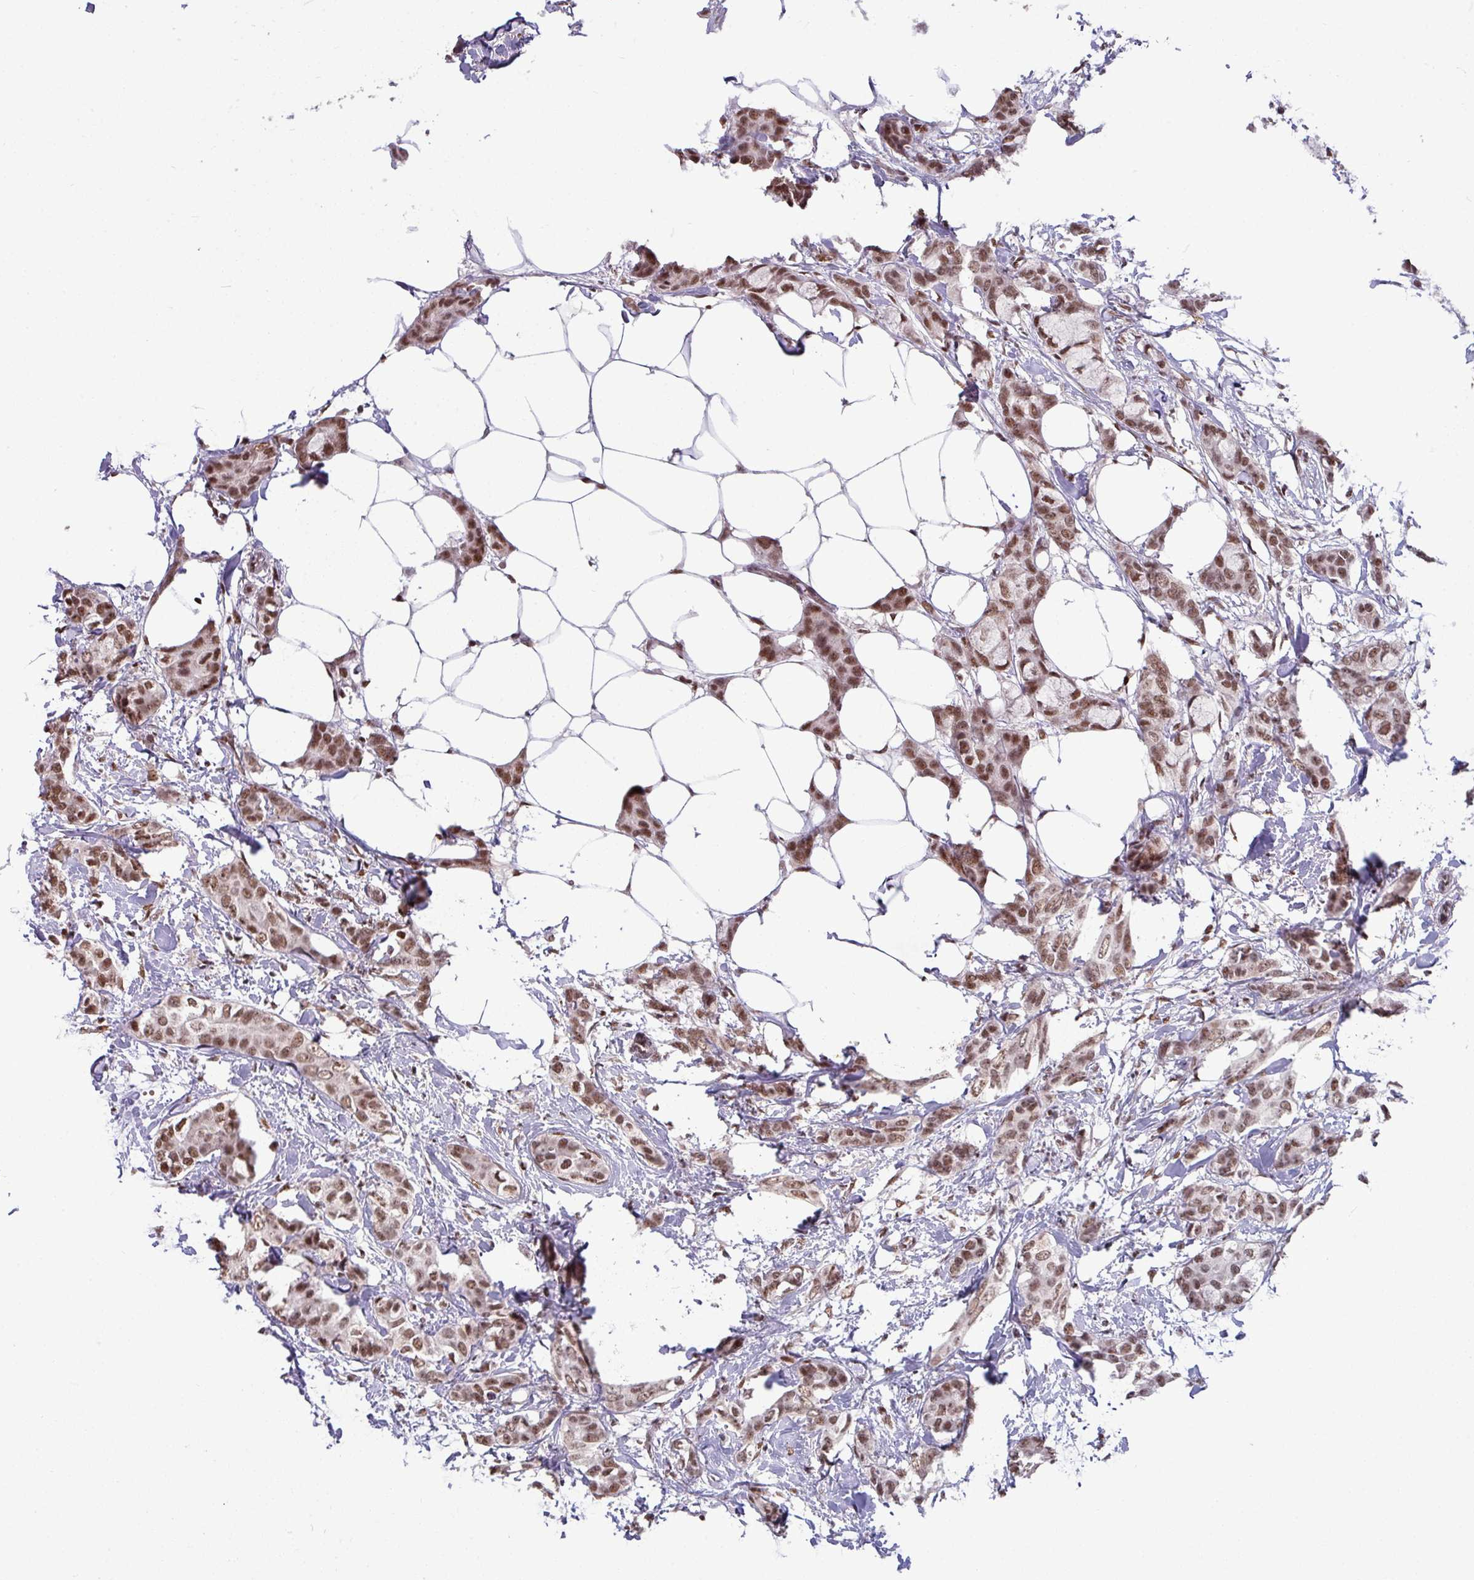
{"staining": {"intensity": "moderate", "quantity": "25%-75%", "location": "nuclear"}, "tissue": "breast cancer", "cell_type": "Tumor cells", "image_type": "cancer", "snomed": [{"axis": "morphology", "description": "Duct carcinoma"}, {"axis": "topography", "description": "Breast"}], "caption": "Protein expression analysis of human breast intraductal carcinoma reveals moderate nuclear expression in approximately 25%-75% of tumor cells. The protein is shown in brown color, while the nuclei are stained blue.", "gene": "TDG", "patient": {"sex": "female", "age": 73}}